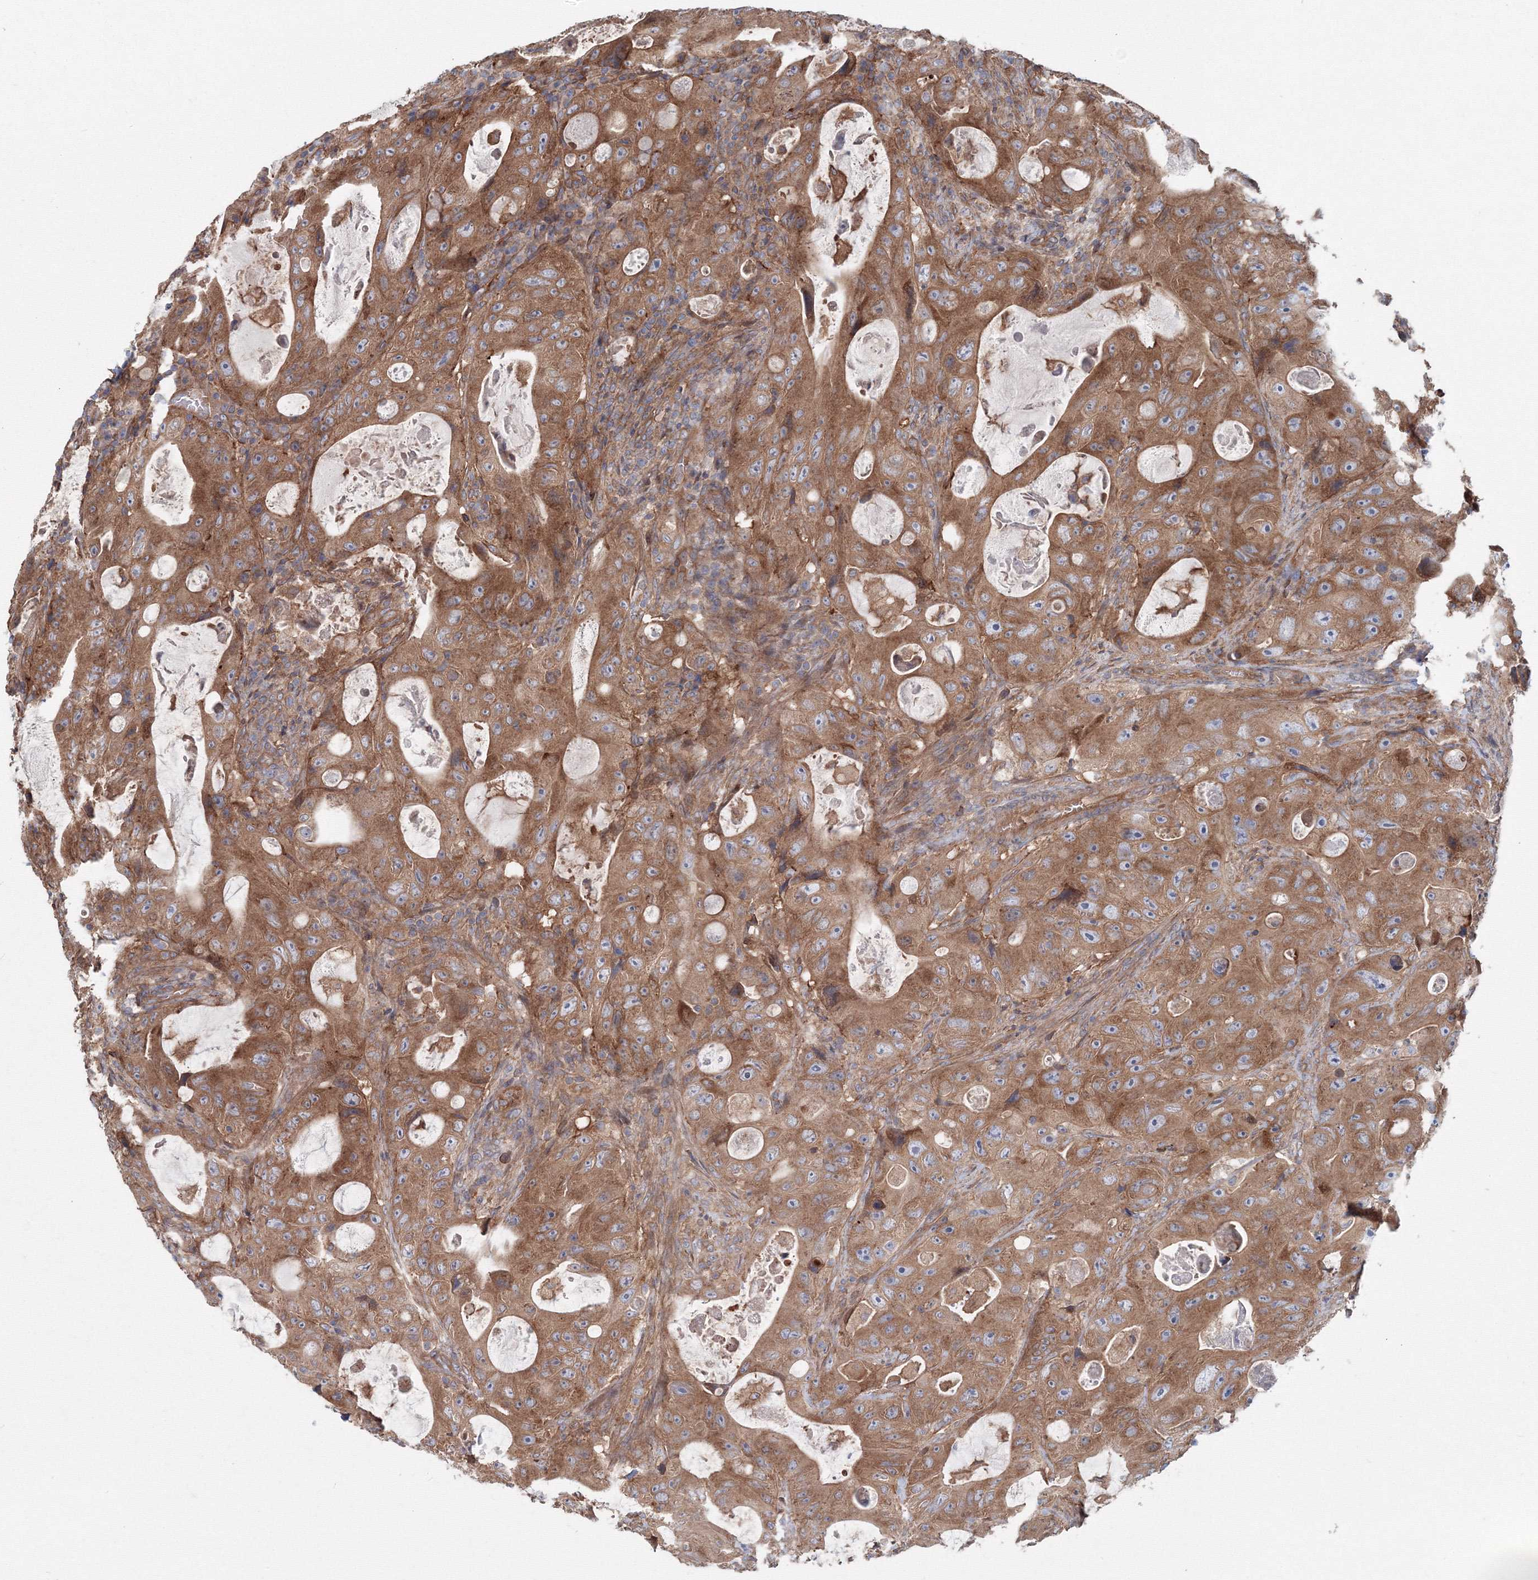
{"staining": {"intensity": "moderate", "quantity": ">75%", "location": "cytoplasmic/membranous"}, "tissue": "colorectal cancer", "cell_type": "Tumor cells", "image_type": "cancer", "snomed": [{"axis": "morphology", "description": "Adenocarcinoma, NOS"}, {"axis": "topography", "description": "Colon"}], "caption": "Moderate cytoplasmic/membranous expression is seen in about >75% of tumor cells in colorectal cancer.", "gene": "EXOC1", "patient": {"sex": "female", "age": 46}}